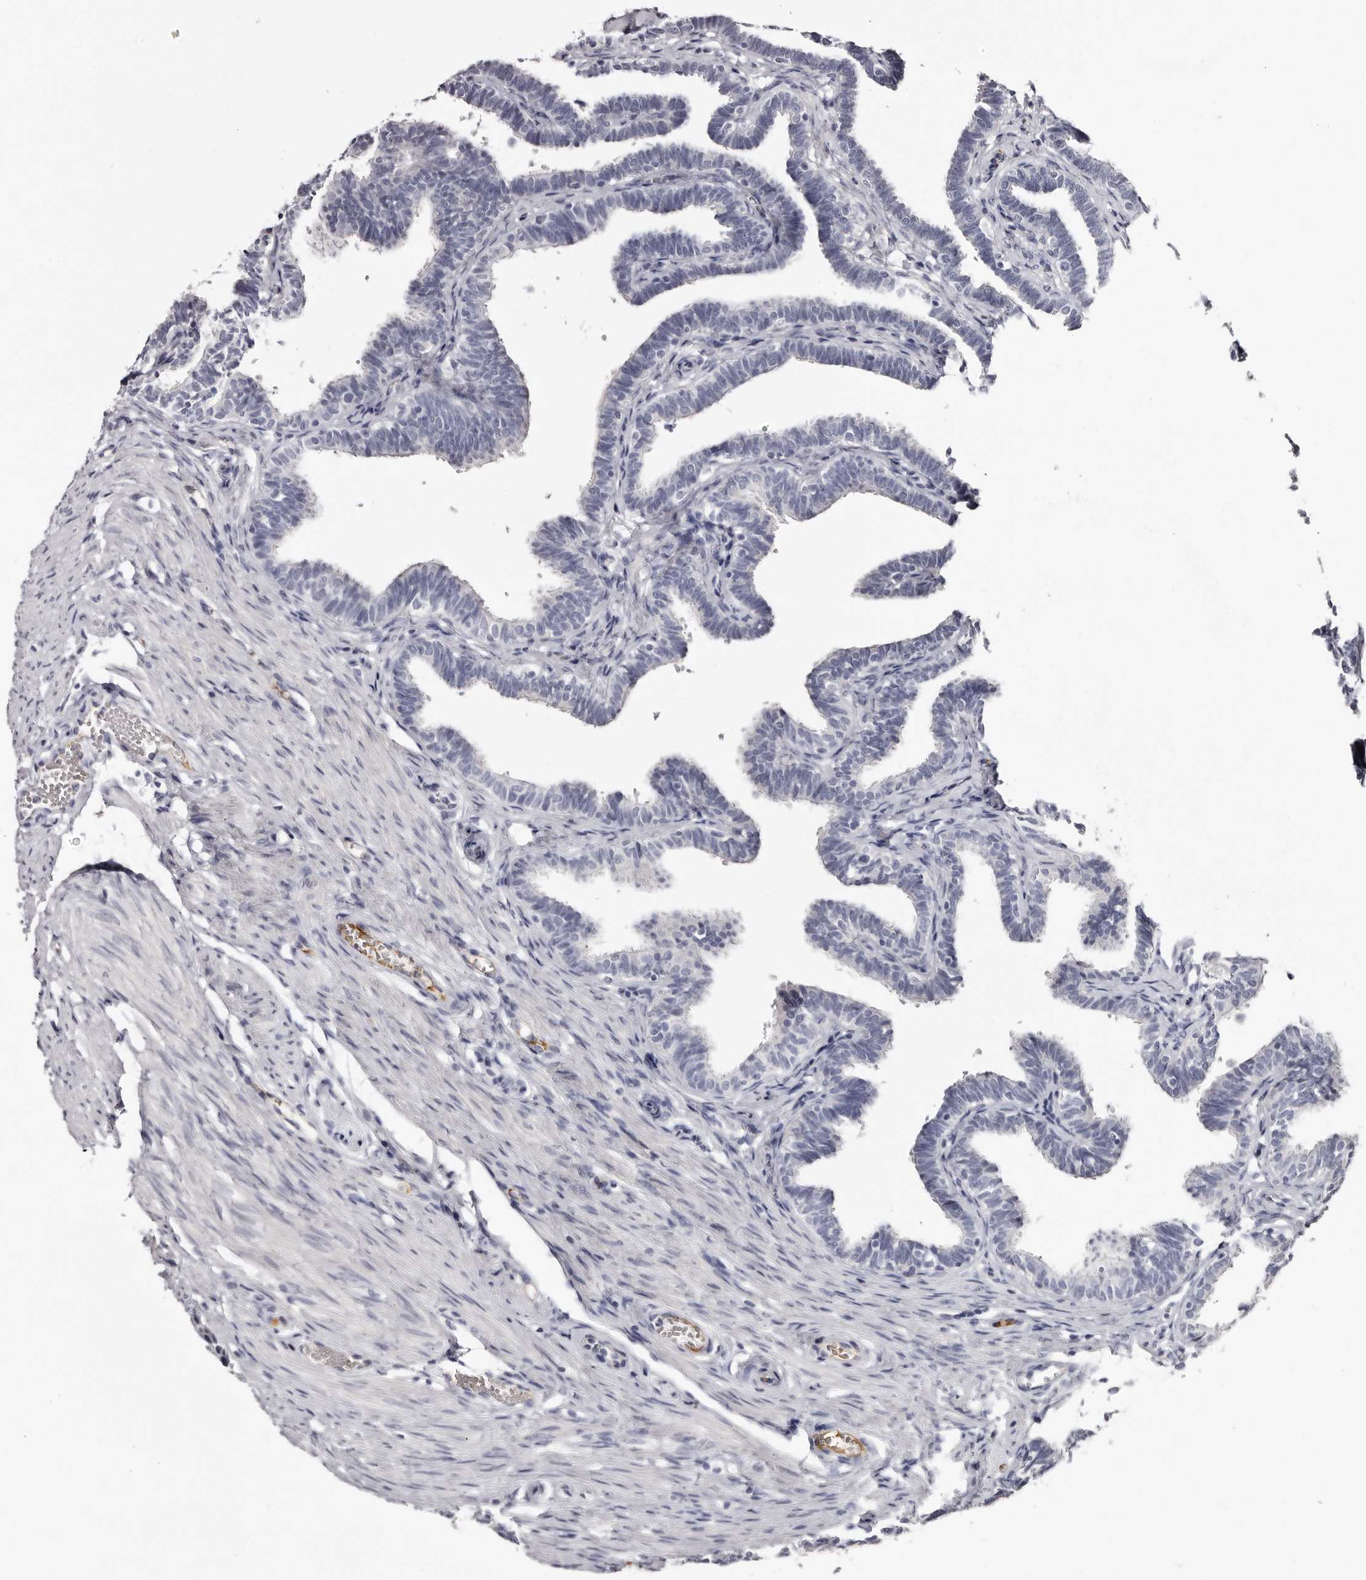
{"staining": {"intensity": "negative", "quantity": "none", "location": "none"}, "tissue": "fallopian tube", "cell_type": "Glandular cells", "image_type": "normal", "snomed": [{"axis": "morphology", "description": "Normal tissue, NOS"}, {"axis": "topography", "description": "Fallopian tube"}, {"axis": "topography", "description": "Ovary"}], "caption": "Glandular cells are negative for protein expression in unremarkable human fallopian tube. The staining was performed using DAB to visualize the protein expression in brown, while the nuclei were stained in blue with hematoxylin (Magnification: 20x).", "gene": "TBC1D22B", "patient": {"sex": "female", "age": 23}}